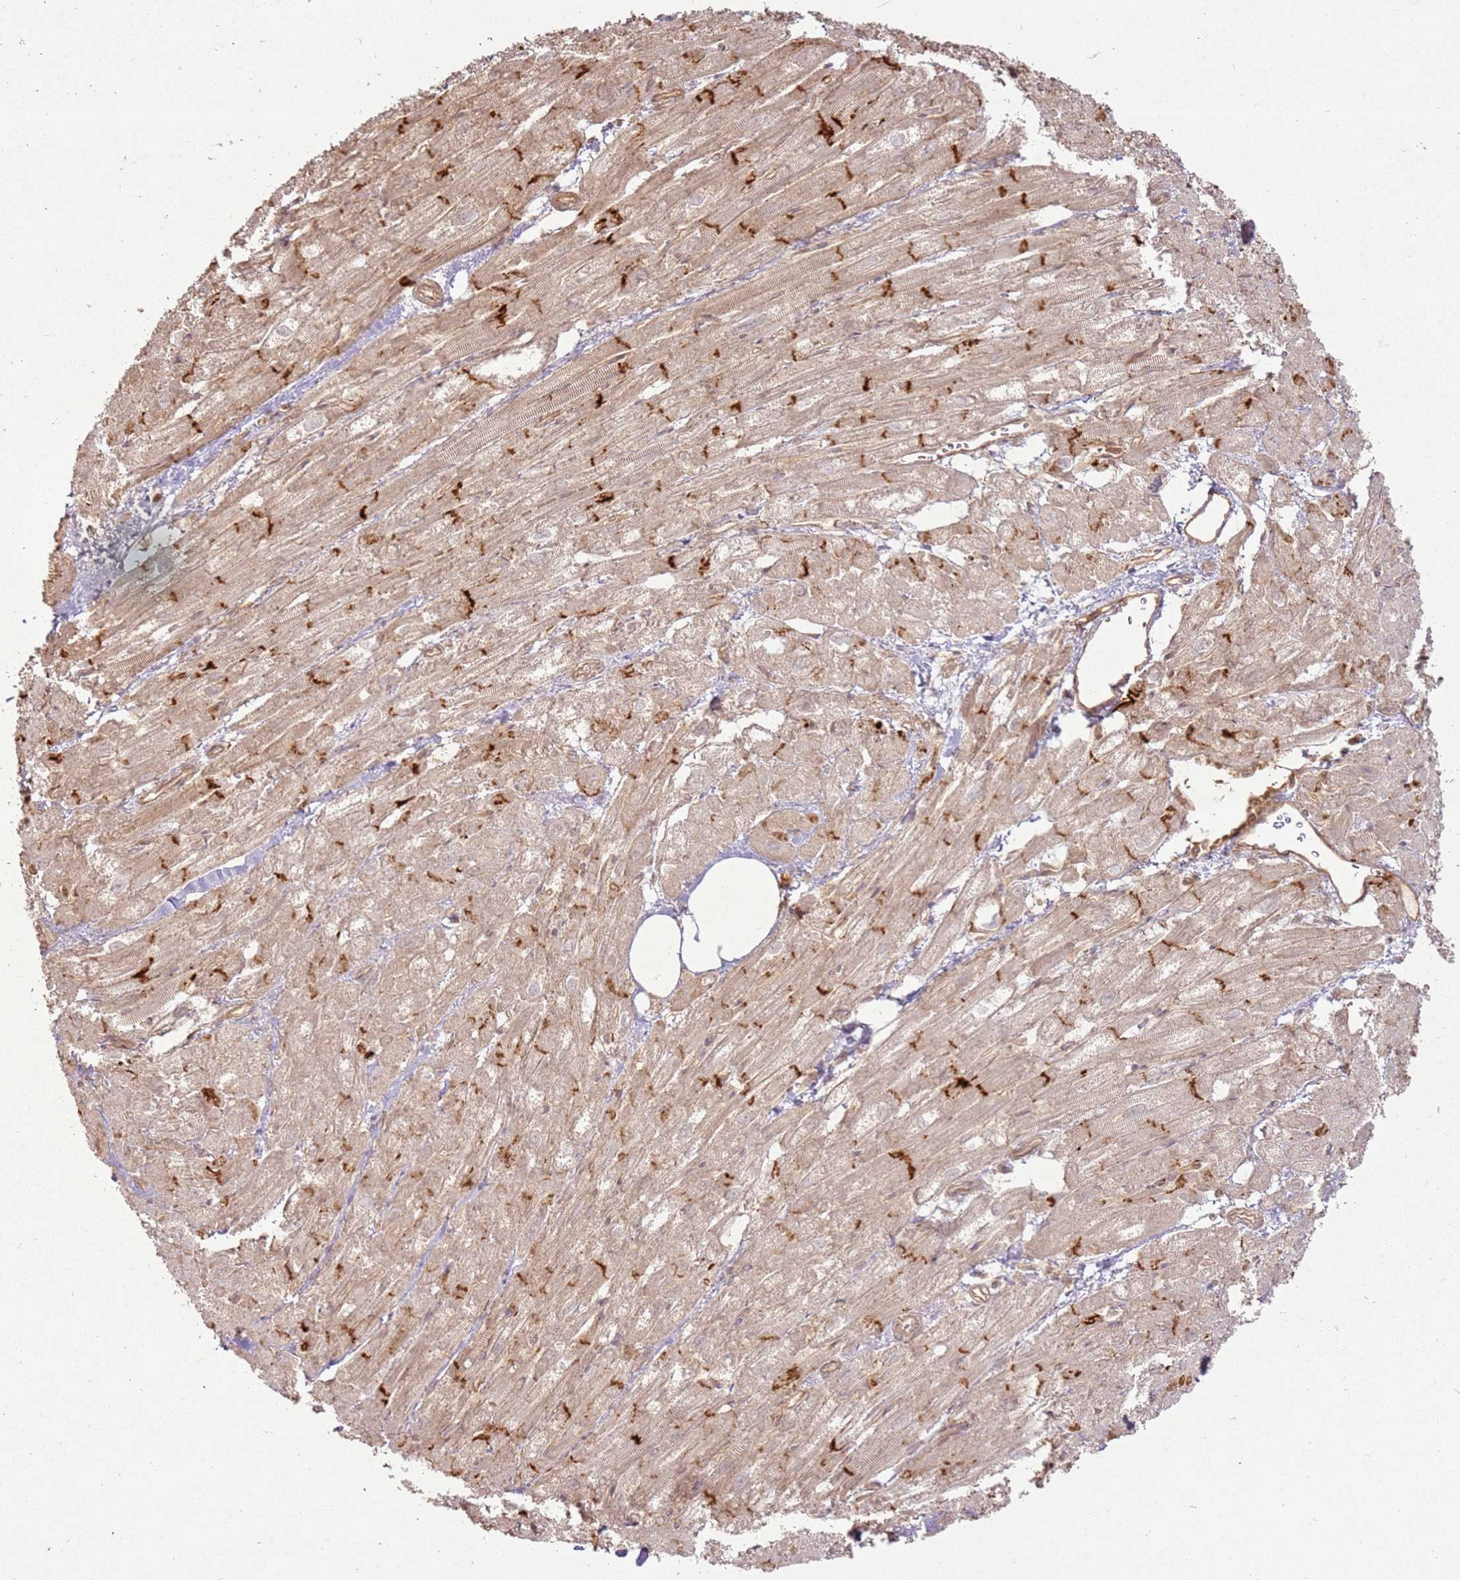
{"staining": {"intensity": "moderate", "quantity": ">75%", "location": "cytoplasmic/membranous"}, "tissue": "heart muscle", "cell_type": "Cardiomyocytes", "image_type": "normal", "snomed": [{"axis": "morphology", "description": "Normal tissue, NOS"}, {"axis": "topography", "description": "Heart"}], "caption": "Moderate cytoplasmic/membranous staining is identified in approximately >75% of cardiomyocytes in benign heart muscle.", "gene": "ZNF776", "patient": {"sex": "male", "age": 50}}